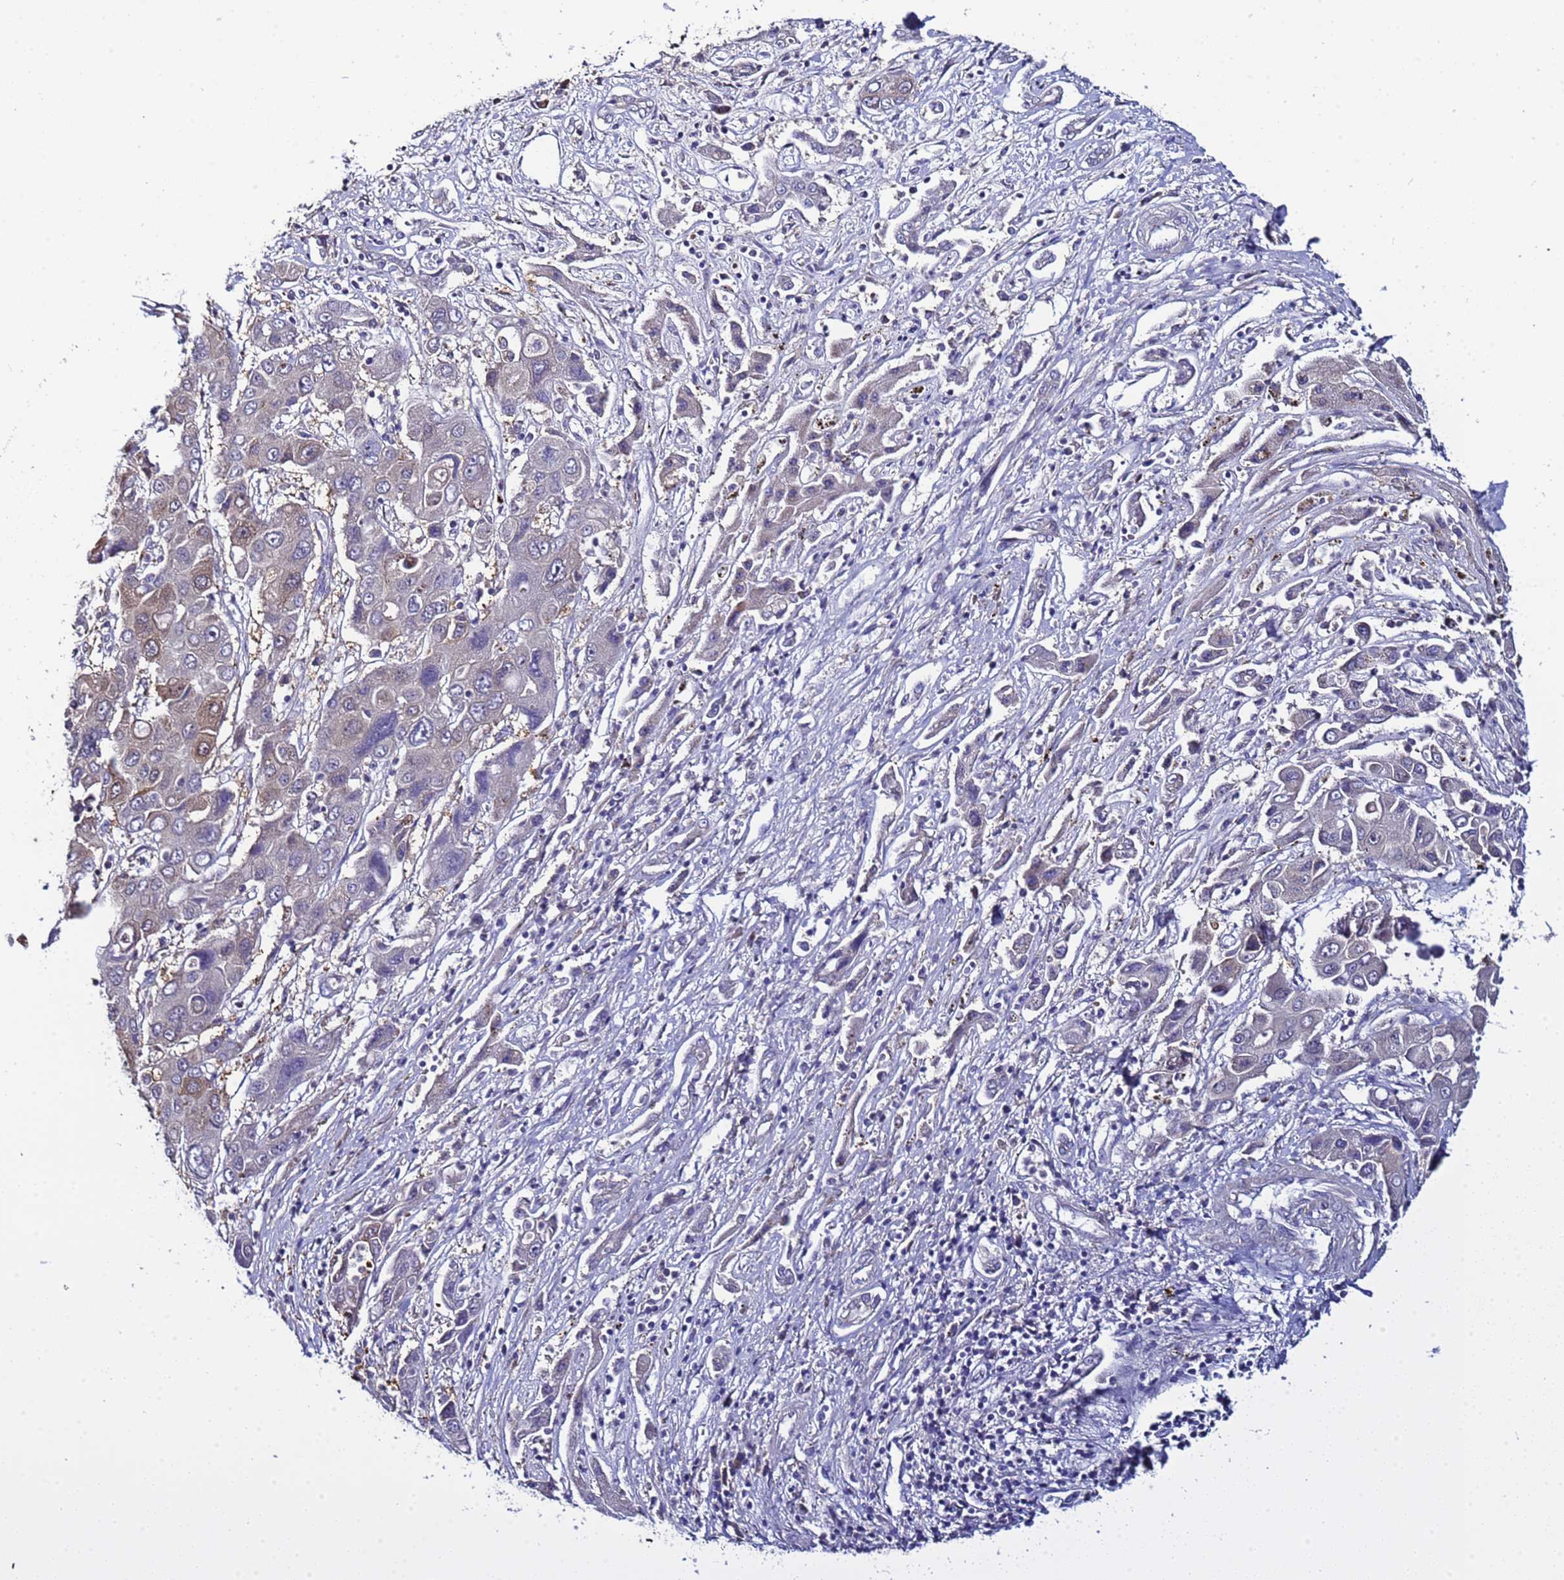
{"staining": {"intensity": "weak", "quantity": "<25%", "location": "cytoplasmic/membranous"}, "tissue": "liver cancer", "cell_type": "Tumor cells", "image_type": "cancer", "snomed": [{"axis": "morphology", "description": "Cholangiocarcinoma"}, {"axis": "topography", "description": "Liver"}], "caption": "High magnification brightfield microscopy of cholangiocarcinoma (liver) stained with DAB (3,3'-diaminobenzidine) (brown) and counterstained with hematoxylin (blue): tumor cells show no significant expression.", "gene": "ELMOD2", "patient": {"sex": "male", "age": 67}}